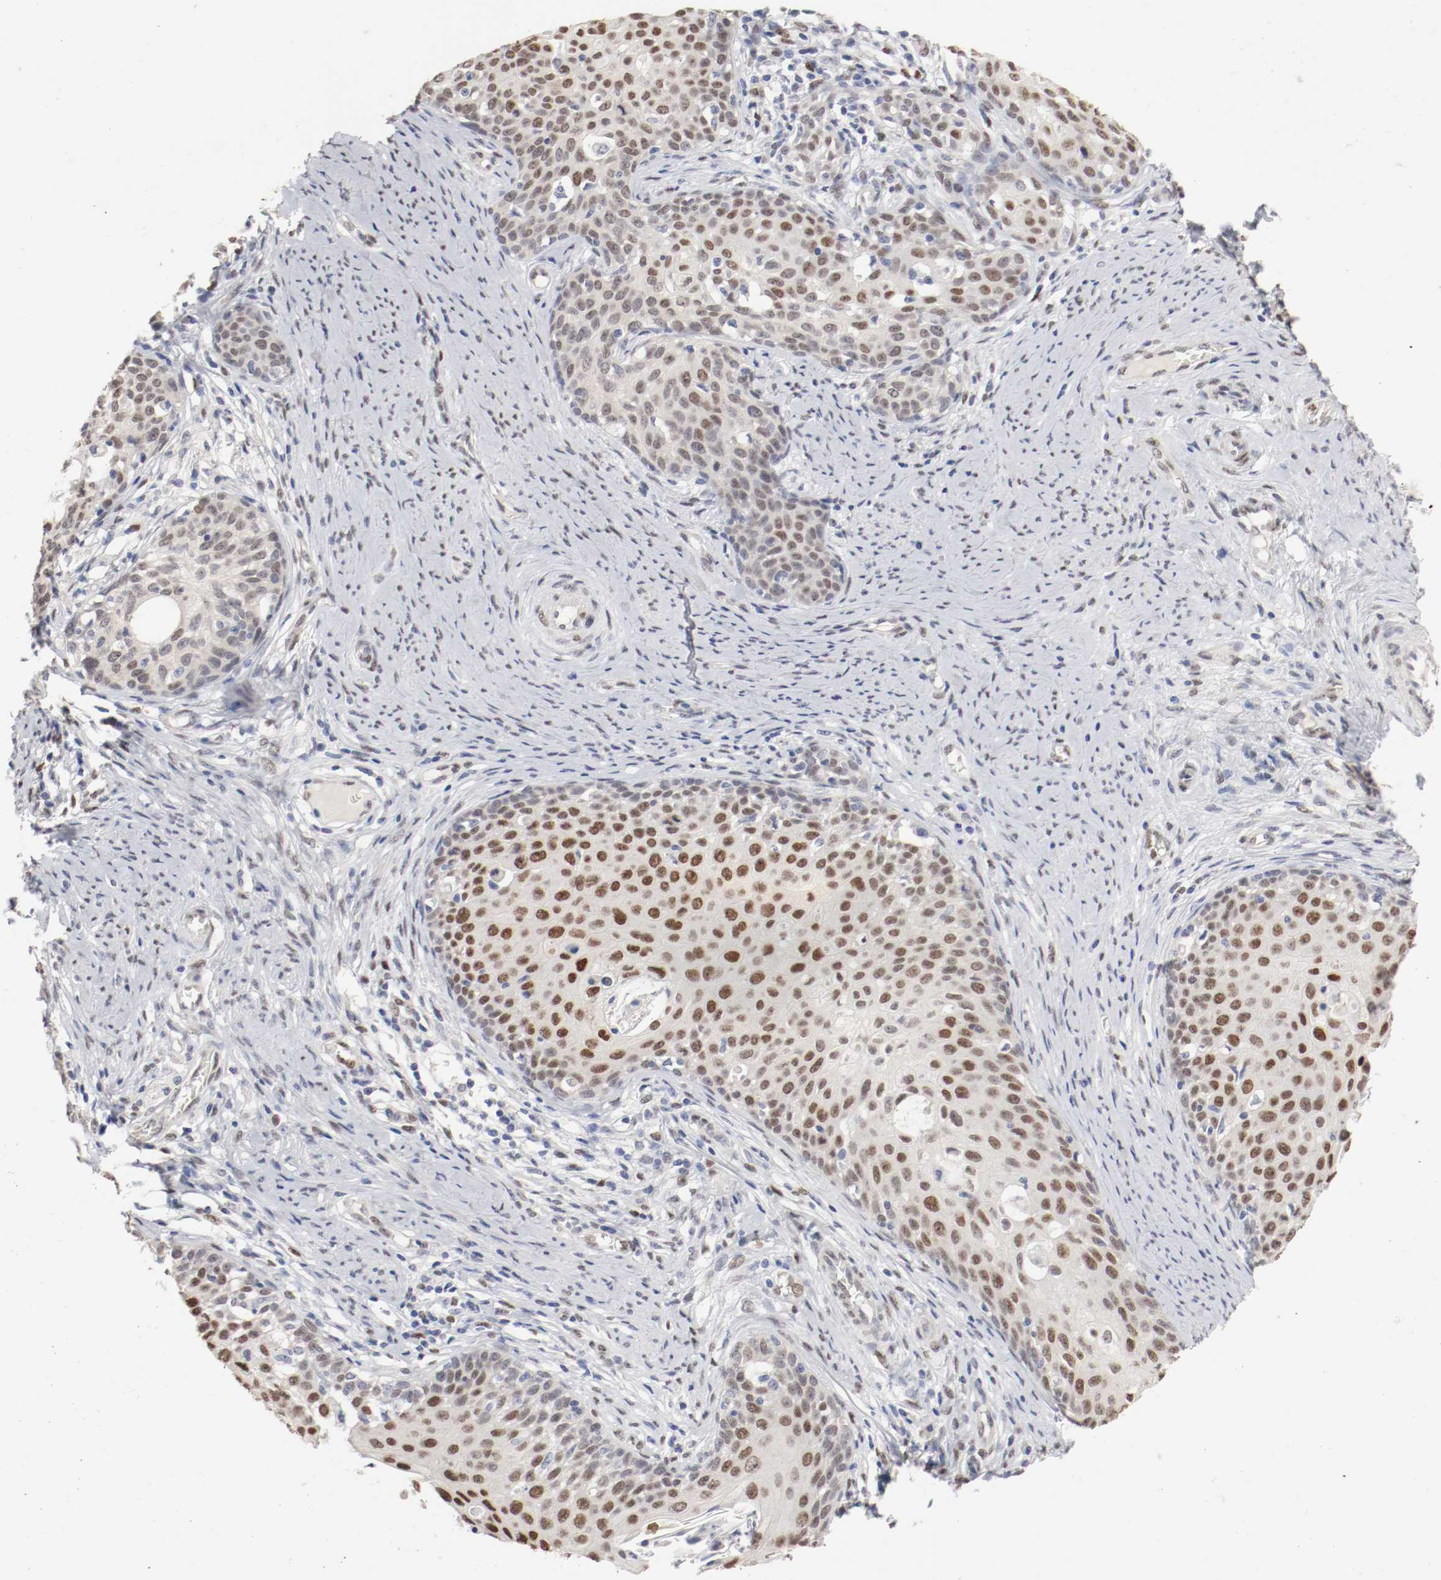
{"staining": {"intensity": "strong", "quantity": "25%-75%", "location": "nuclear"}, "tissue": "cervical cancer", "cell_type": "Tumor cells", "image_type": "cancer", "snomed": [{"axis": "morphology", "description": "Squamous cell carcinoma, NOS"}, {"axis": "morphology", "description": "Adenocarcinoma, NOS"}, {"axis": "topography", "description": "Cervix"}], "caption": "Immunohistochemistry (IHC) of human squamous cell carcinoma (cervical) reveals high levels of strong nuclear positivity in approximately 25%-75% of tumor cells. (DAB (3,3'-diaminobenzidine) = brown stain, brightfield microscopy at high magnification).", "gene": "FOSL2", "patient": {"sex": "female", "age": 52}}